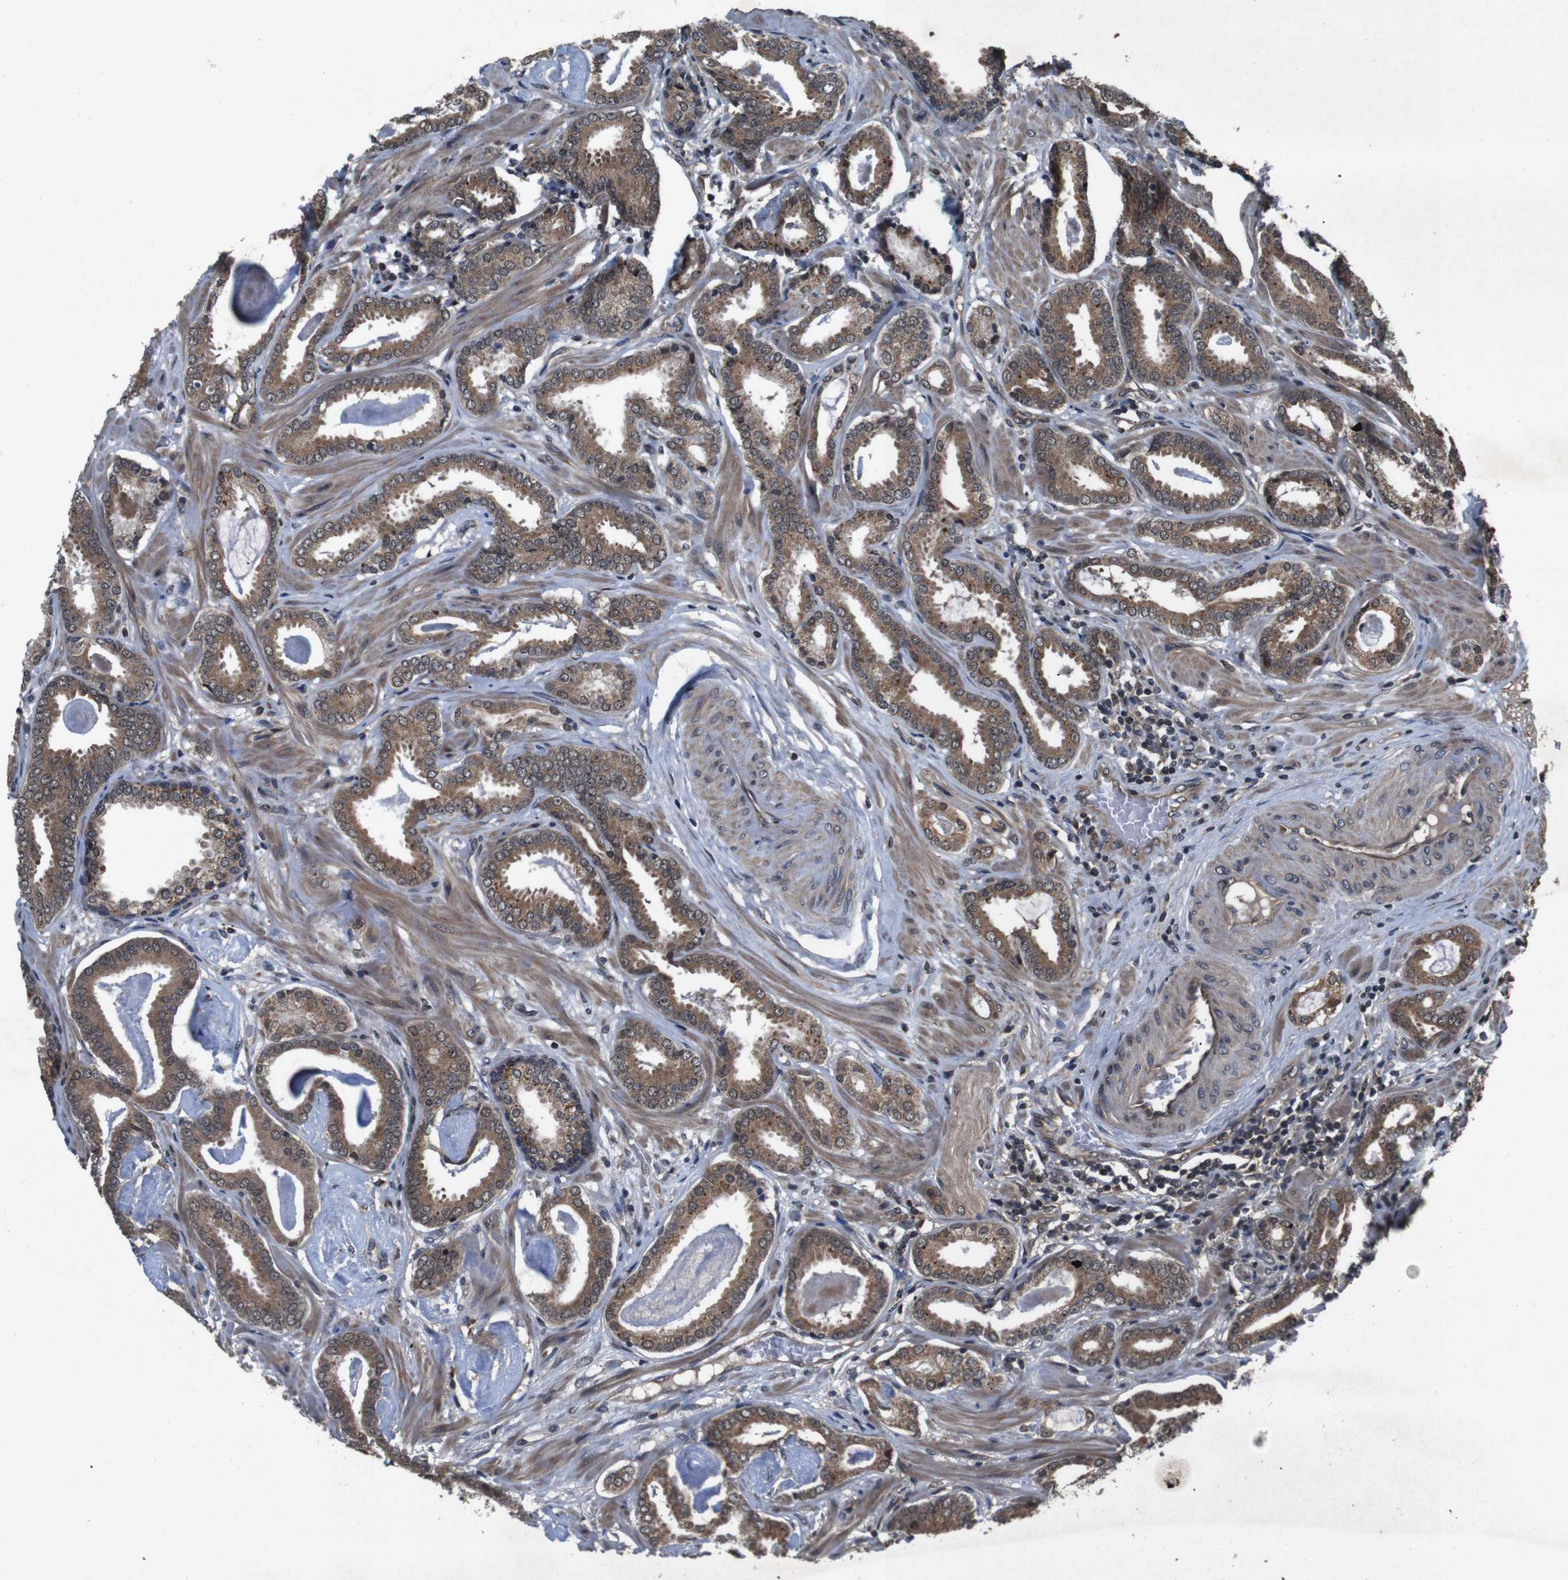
{"staining": {"intensity": "moderate", "quantity": ">75%", "location": "cytoplasmic/membranous"}, "tissue": "prostate cancer", "cell_type": "Tumor cells", "image_type": "cancer", "snomed": [{"axis": "morphology", "description": "Adenocarcinoma, Low grade"}, {"axis": "topography", "description": "Prostate"}], "caption": "Prostate cancer (low-grade adenocarcinoma) was stained to show a protein in brown. There is medium levels of moderate cytoplasmic/membranous expression in about >75% of tumor cells.", "gene": "SOCS1", "patient": {"sex": "male", "age": 53}}